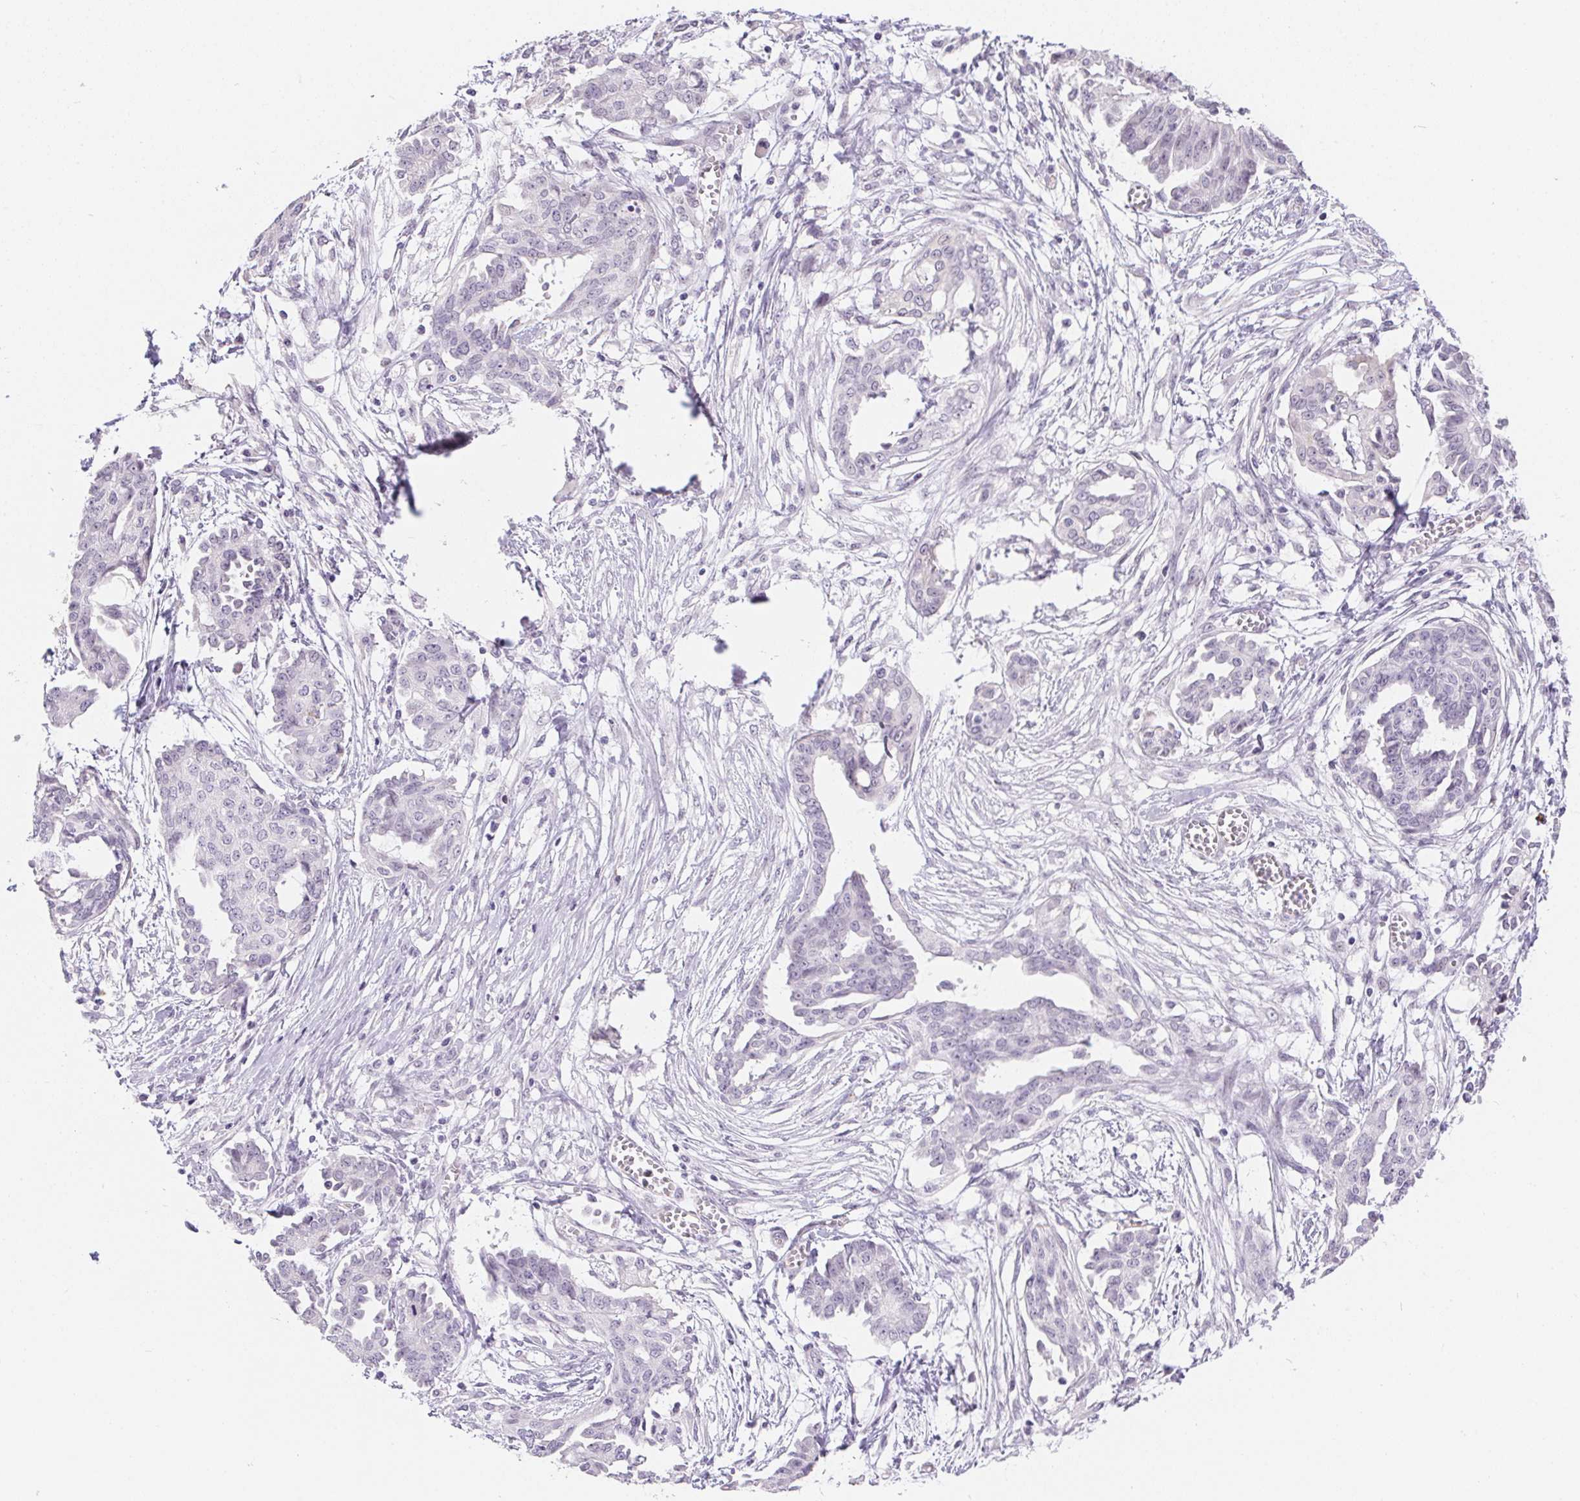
{"staining": {"intensity": "negative", "quantity": "none", "location": "none"}, "tissue": "ovarian cancer", "cell_type": "Tumor cells", "image_type": "cancer", "snomed": [{"axis": "morphology", "description": "Cystadenocarcinoma, serous, NOS"}, {"axis": "topography", "description": "Ovary"}], "caption": "This image is of ovarian cancer (serous cystadenocarcinoma) stained with immunohistochemistry to label a protein in brown with the nuclei are counter-stained blue. There is no expression in tumor cells. Nuclei are stained in blue.", "gene": "MORC1", "patient": {"sex": "female", "age": 71}}